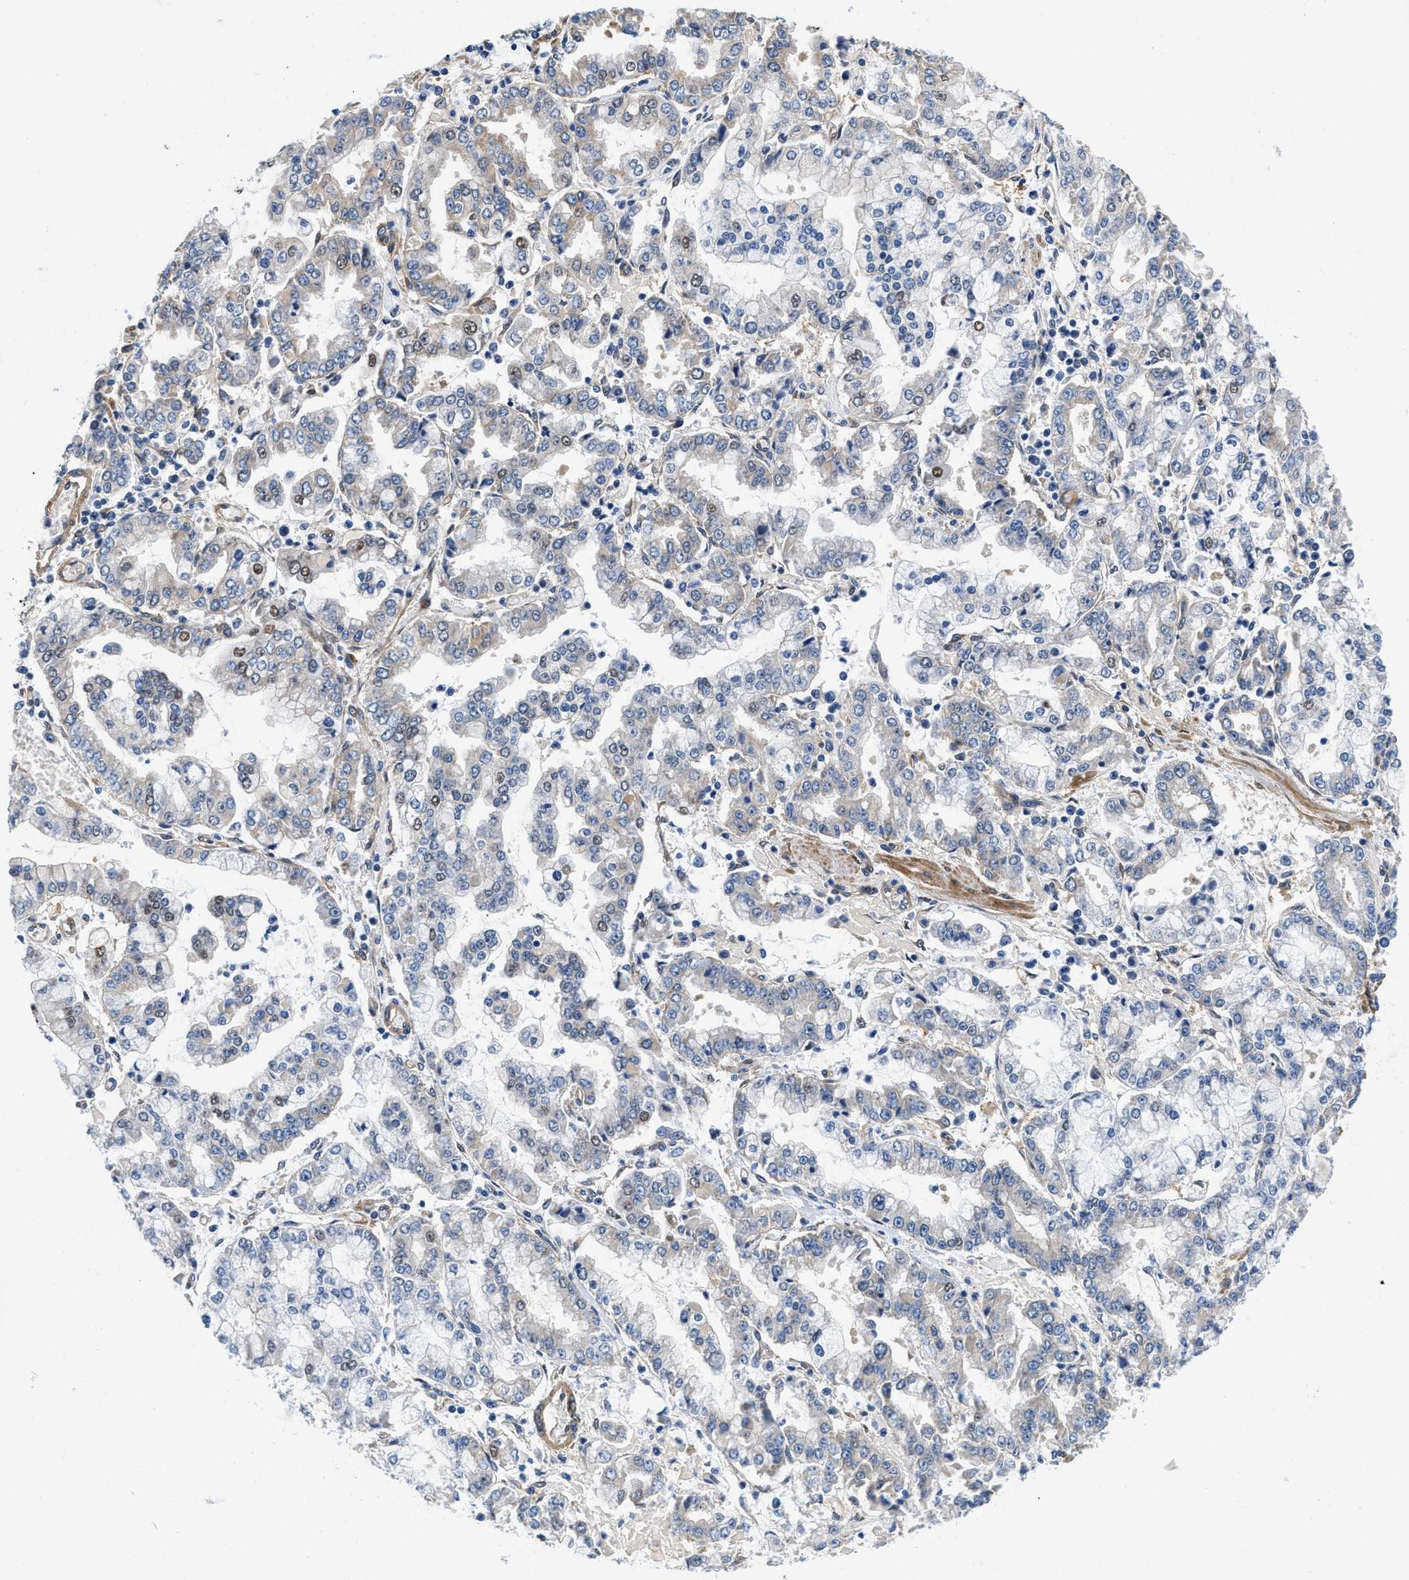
{"staining": {"intensity": "weak", "quantity": "<25%", "location": "cytoplasmic/membranous,nuclear"}, "tissue": "stomach cancer", "cell_type": "Tumor cells", "image_type": "cancer", "snomed": [{"axis": "morphology", "description": "Adenocarcinoma, NOS"}, {"axis": "topography", "description": "Stomach"}], "caption": "The histopathology image shows no staining of tumor cells in stomach cancer (adenocarcinoma).", "gene": "RAPH1", "patient": {"sex": "male", "age": 76}}